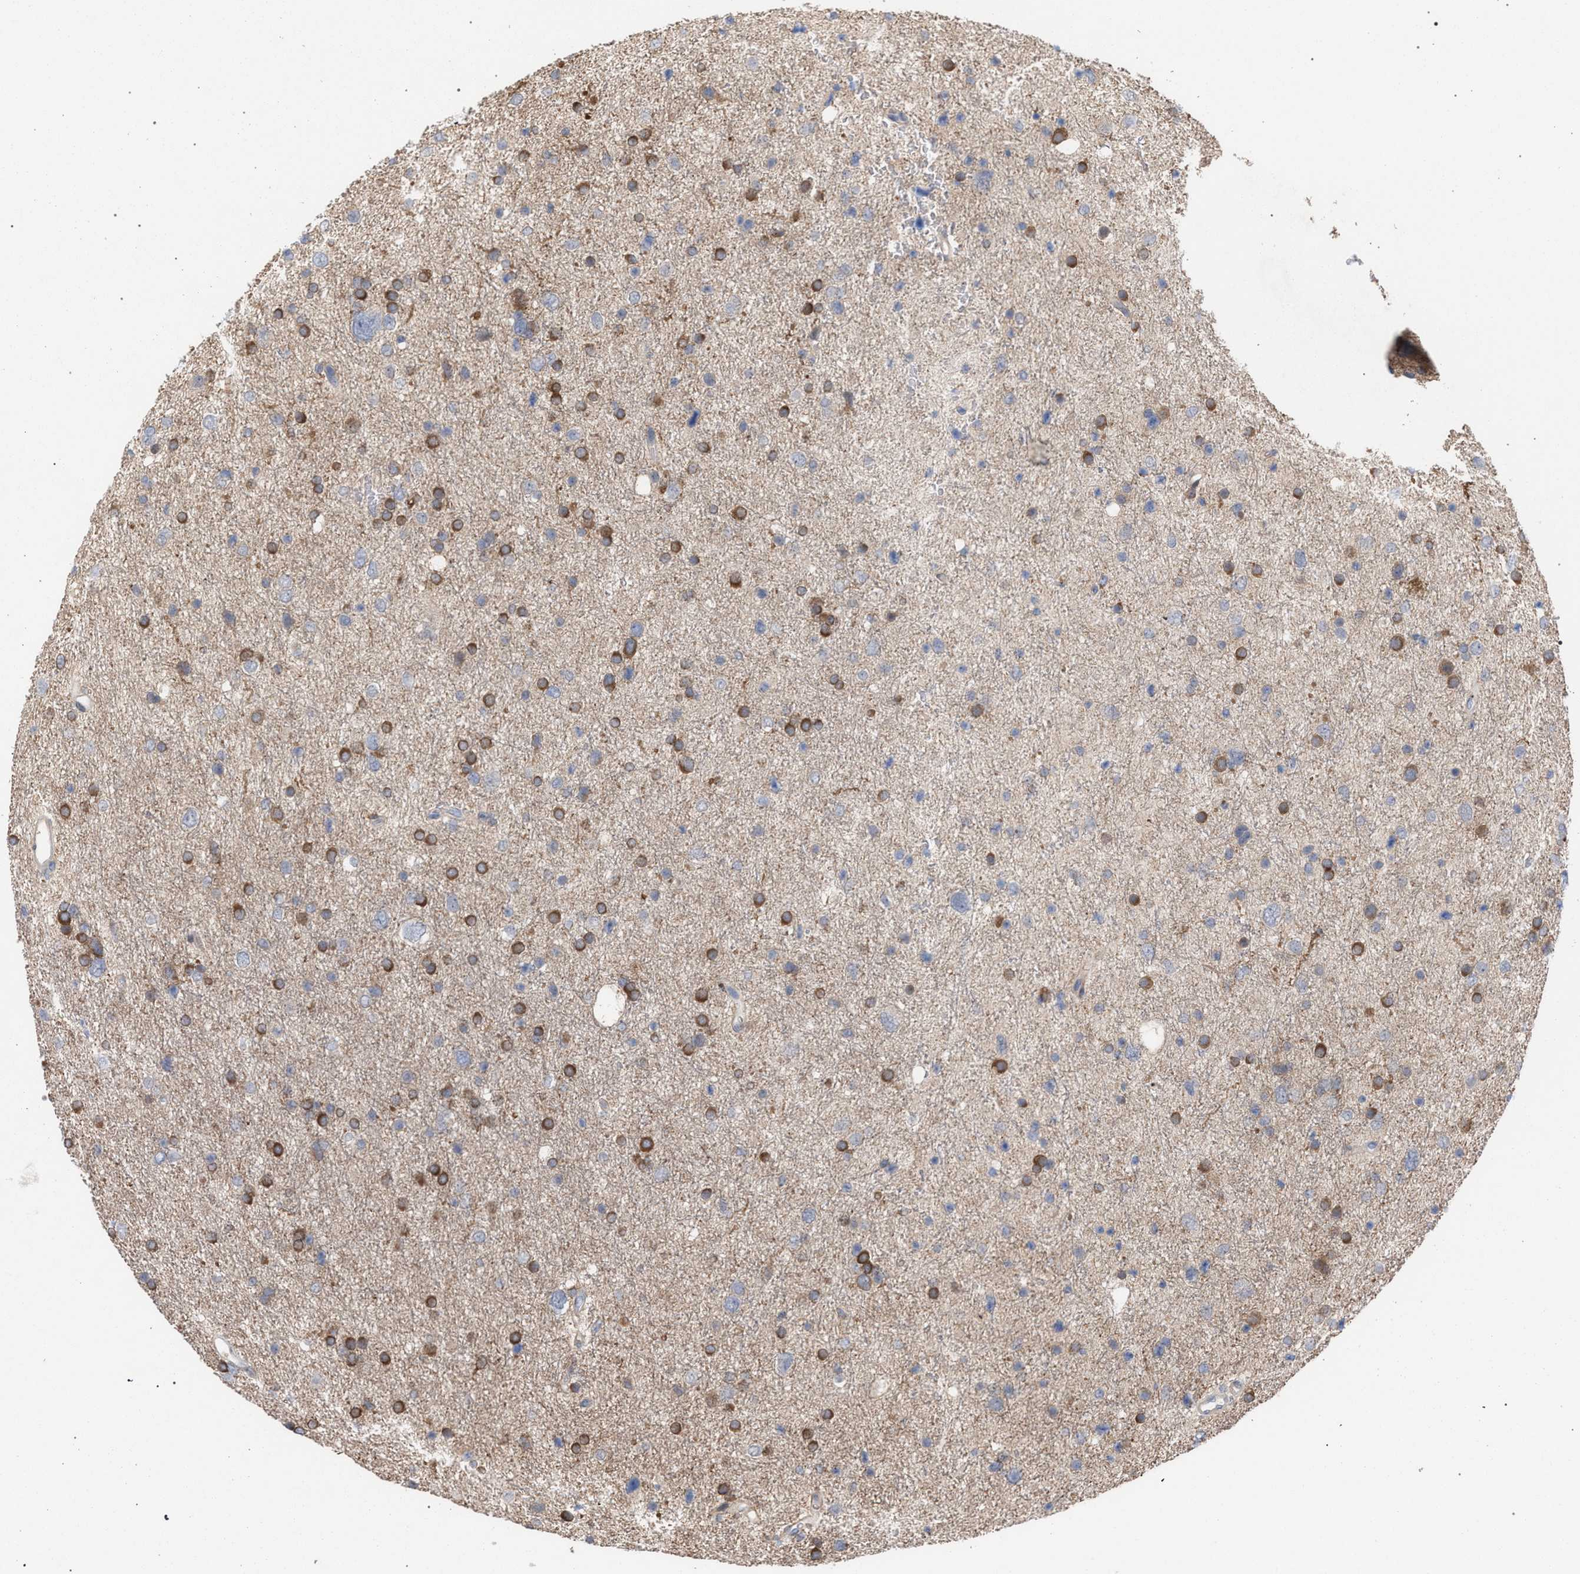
{"staining": {"intensity": "strong", "quantity": ">75%", "location": "cytoplasmic/membranous"}, "tissue": "glioma", "cell_type": "Tumor cells", "image_type": "cancer", "snomed": [{"axis": "morphology", "description": "Glioma, malignant, Low grade"}, {"axis": "topography", "description": "Brain"}], "caption": "Strong cytoplasmic/membranous expression for a protein is seen in approximately >75% of tumor cells of glioma using IHC.", "gene": "FHOD3", "patient": {"sex": "female", "age": 37}}